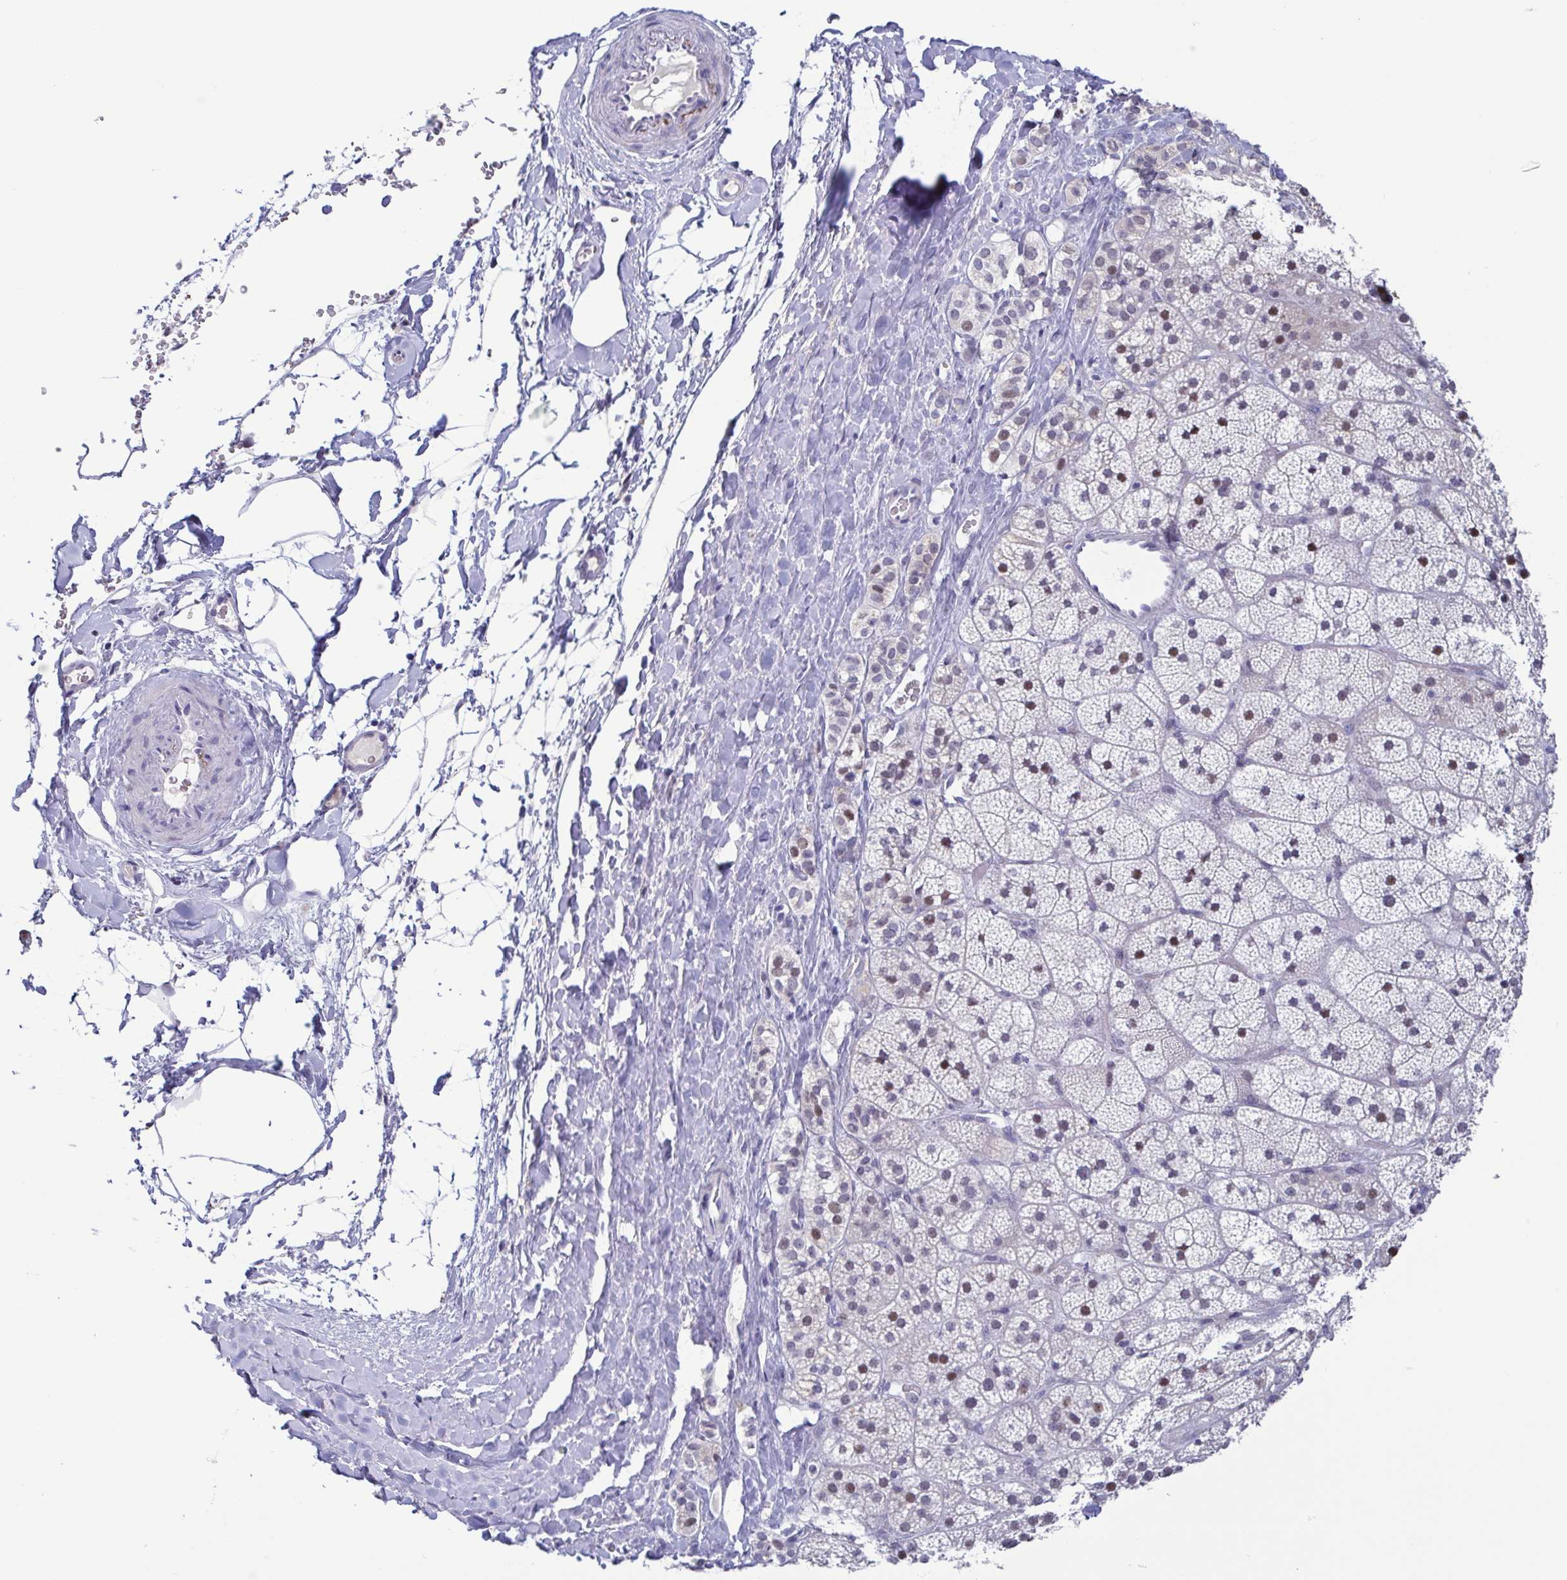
{"staining": {"intensity": "moderate", "quantity": "<25%", "location": "cytoplasmic/membranous,nuclear"}, "tissue": "adrenal gland", "cell_type": "Glandular cells", "image_type": "normal", "snomed": [{"axis": "morphology", "description": "Normal tissue, NOS"}, {"axis": "topography", "description": "Adrenal gland"}], "caption": "Glandular cells exhibit low levels of moderate cytoplasmic/membranous,nuclear staining in about <25% of cells in unremarkable adrenal gland. (IHC, brightfield microscopy, high magnification).", "gene": "PERM1", "patient": {"sex": "male", "age": 57}}